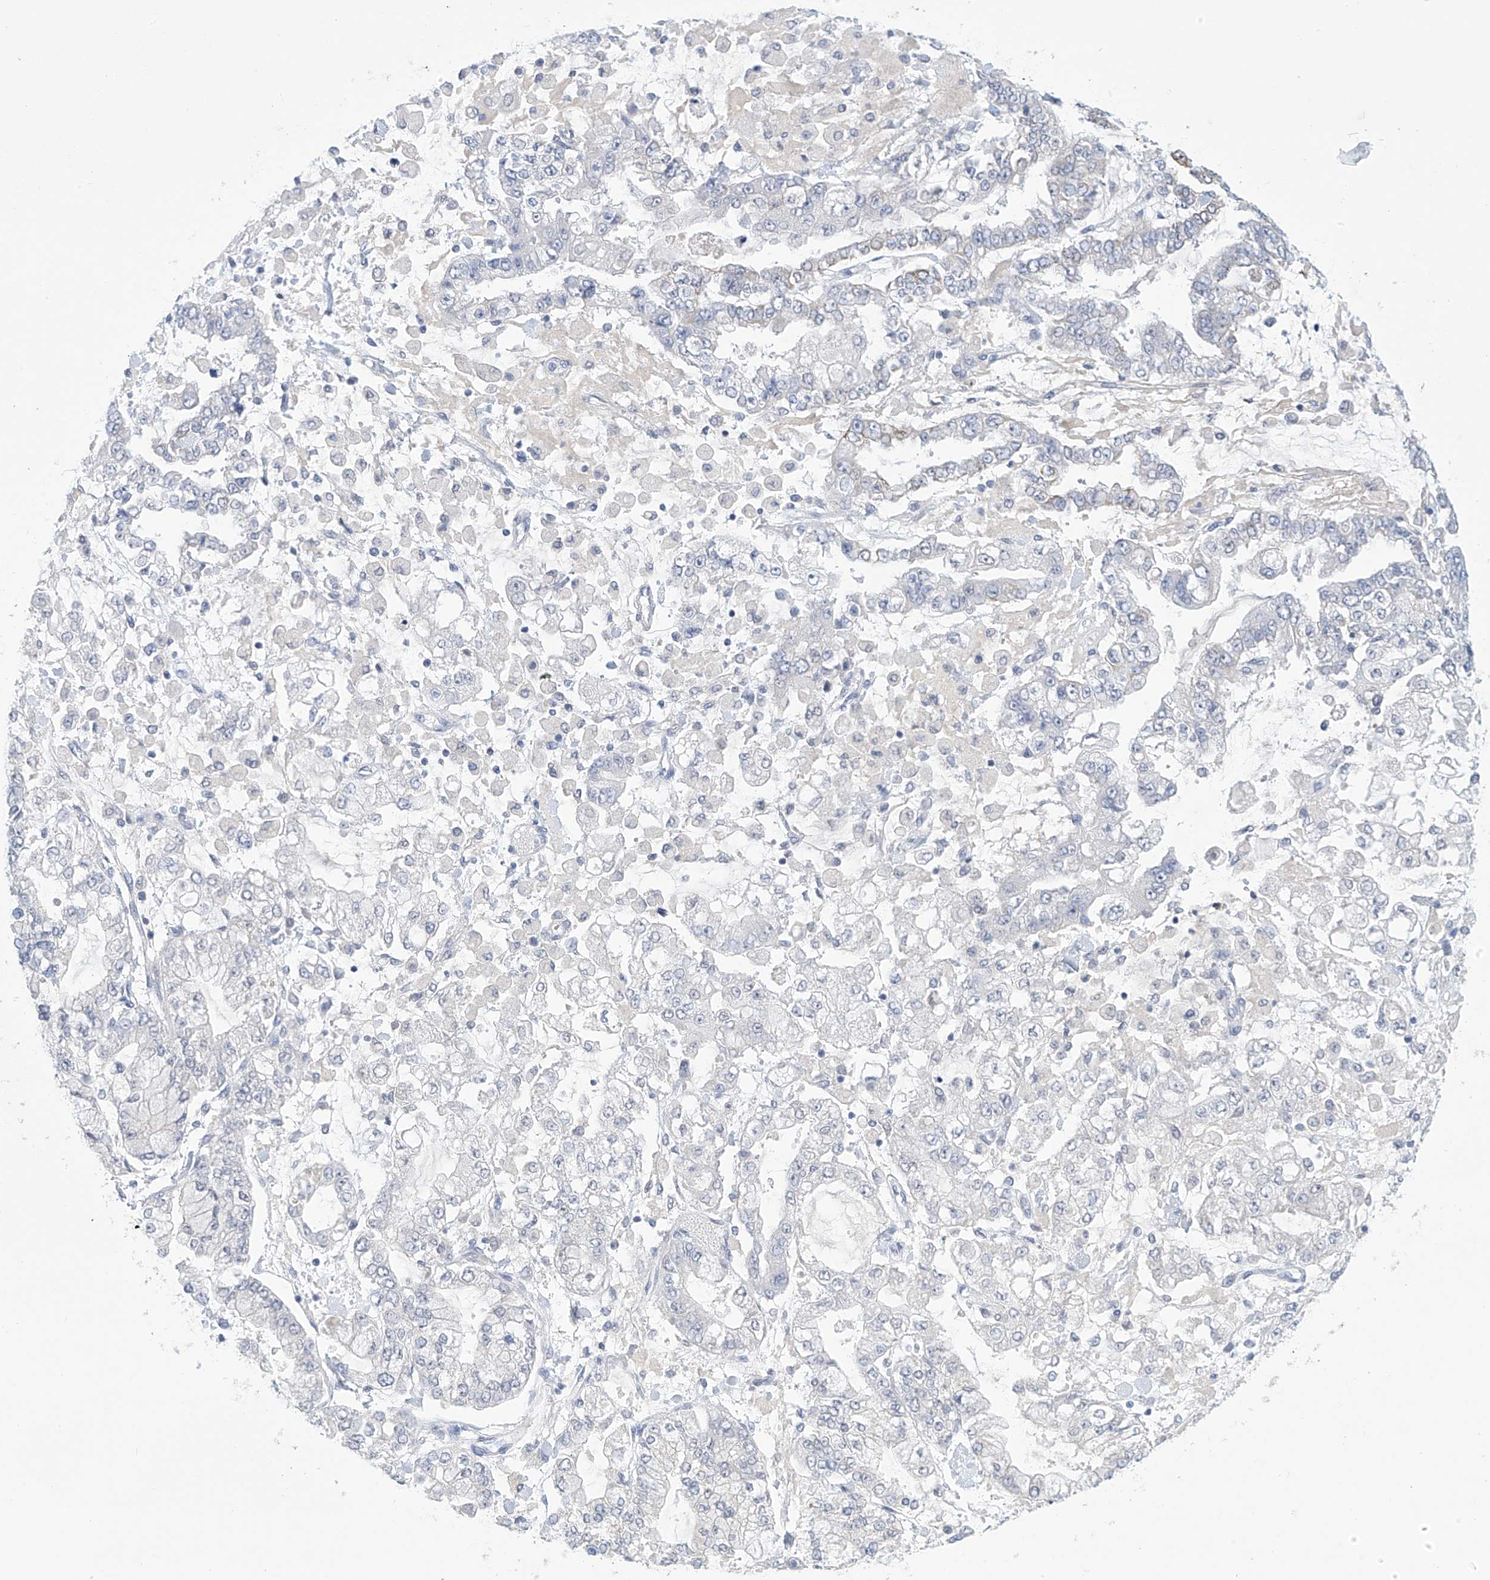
{"staining": {"intensity": "negative", "quantity": "none", "location": "none"}, "tissue": "stomach cancer", "cell_type": "Tumor cells", "image_type": "cancer", "snomed": [{"axis": "morphology", "description": "Normal tissue, NOS"}, {"axis": "morphology", "description": "Adenocarcinoma, NOS"}, {"axis": "topography", "description": "Stomach, upper"}, {"axis": "topography", "description": "Stomach"}], "caption": "Stomach cancer stained for a protein using immunohistochemistry (IHC) displays no positivity tumor cells.", "gene": "IBA57", "patient": {"sex": "male", "age": 76}}